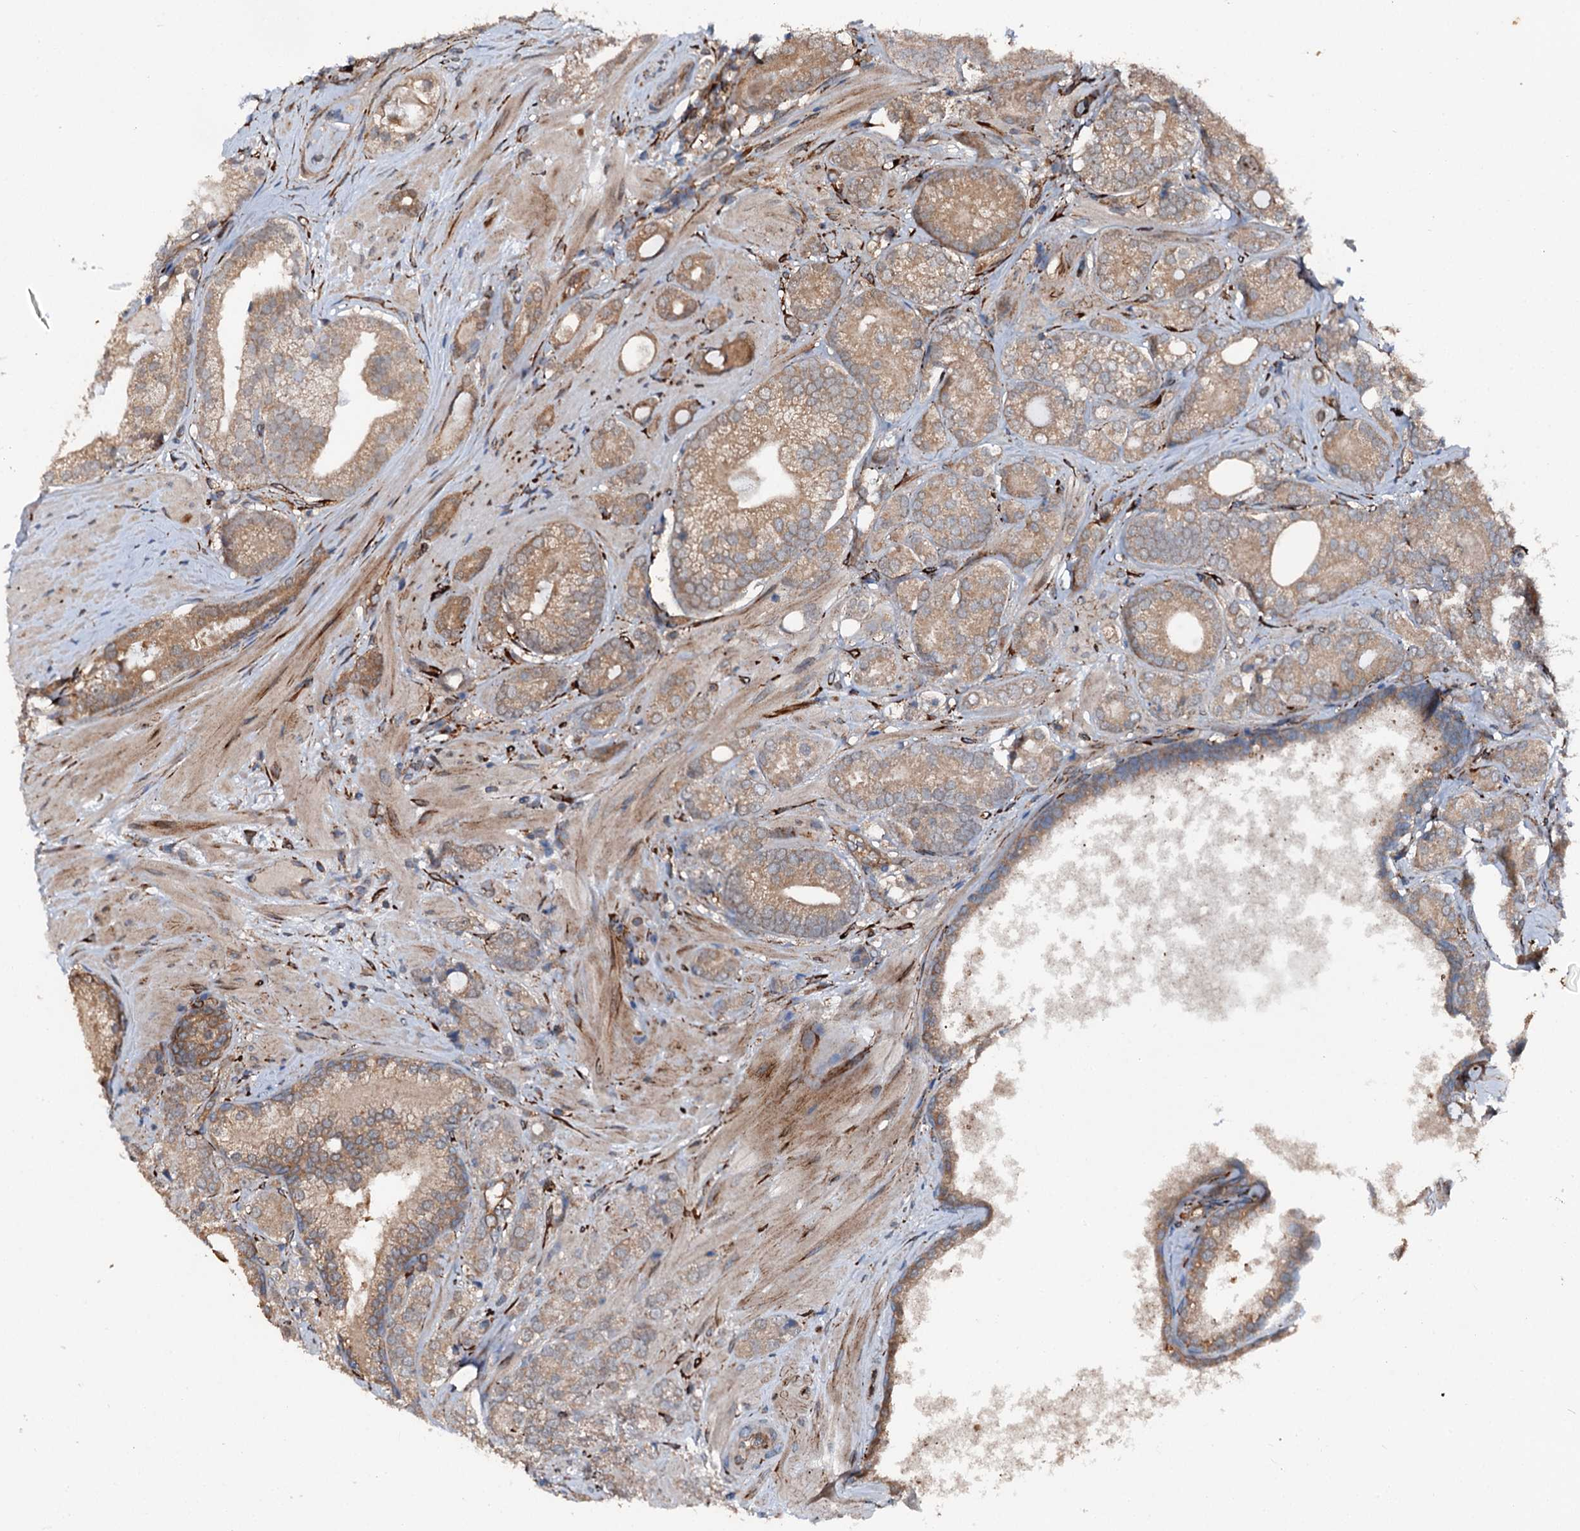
{"staining": {"intensity": "moderate", "quantity": ">75%", "location": "cytoplasmic/membranous"}, "tissue": "prostate cancer", "cell_type": "Tumor cells", "image_type": "cancer", "snomed": [{"axis": "morphology", "description": "Adenocarcinoma, High grade"}, {"axis": "topography", "description": "Prostate"}], "caption": "A high-resolution histopathology image shows immunohistochemistry staining of prostate cancer, which shows moderate cytoplasmic/membranous positivity in approximately >75% of tumor cells. Using DAB (brown) and hematoxylin (blue) stains, captured at high magnification using brightfield microscopy.", "gene": "DDIAS", "patient": {"sex": "male", "age": 60}}